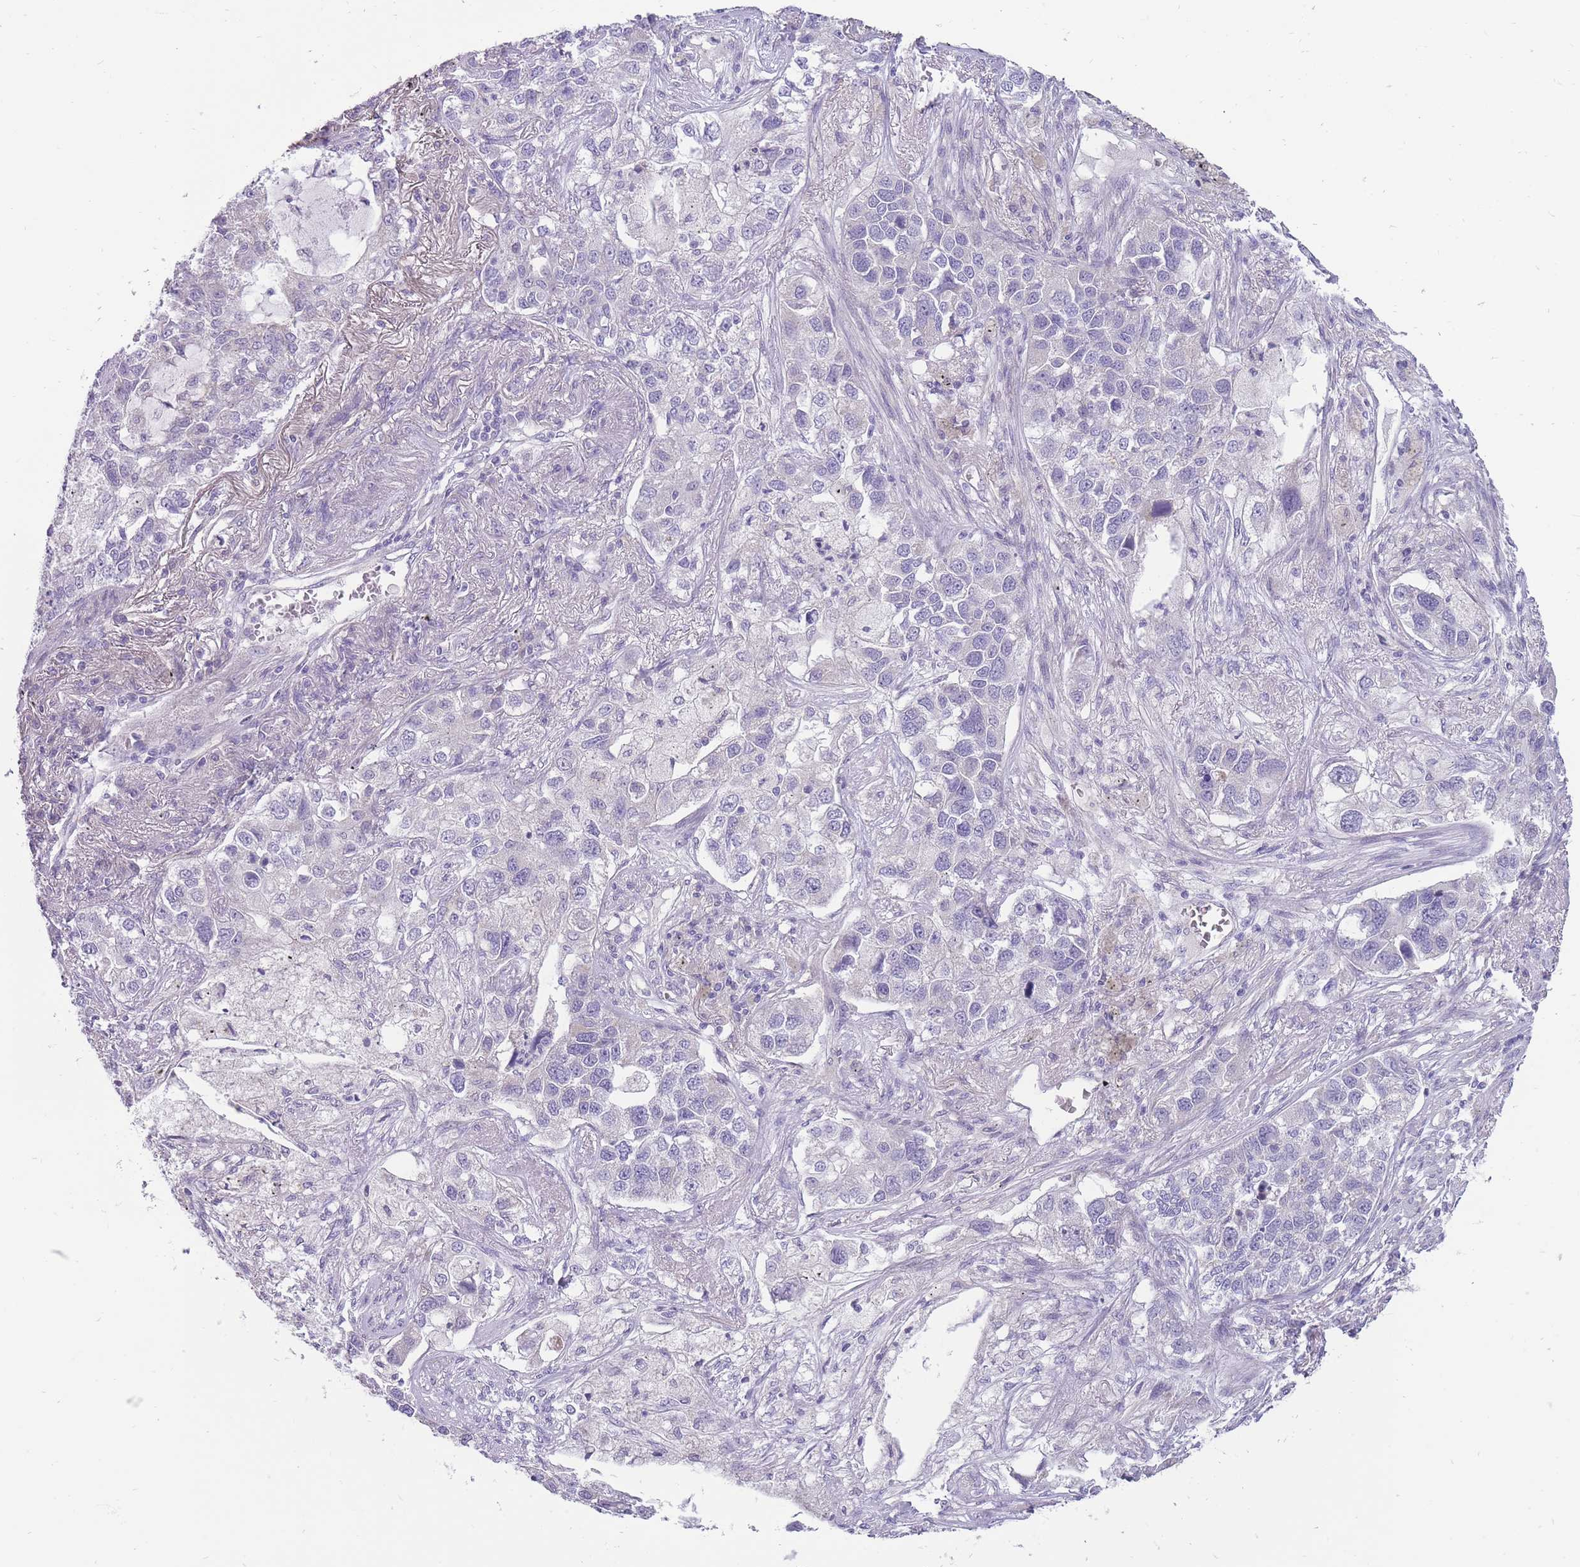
{"staining": {"intensity": "negative", "quantity": "none", "location": "none"}, "tissue": "lung cancer", "cell_type": "Tumor cells", "image_type": "cancer", "snomed": [{"axis": "morphology", "description": "Adenocarcinoma, NOS"}, {"axis": "topography", "description": "Lung"}], "caption": "IHC of human lung adenocarcinoma reveals no expression in tumor cells.", "gene": "ERICH4", "patient": {"sex": "male", "age": 49}}